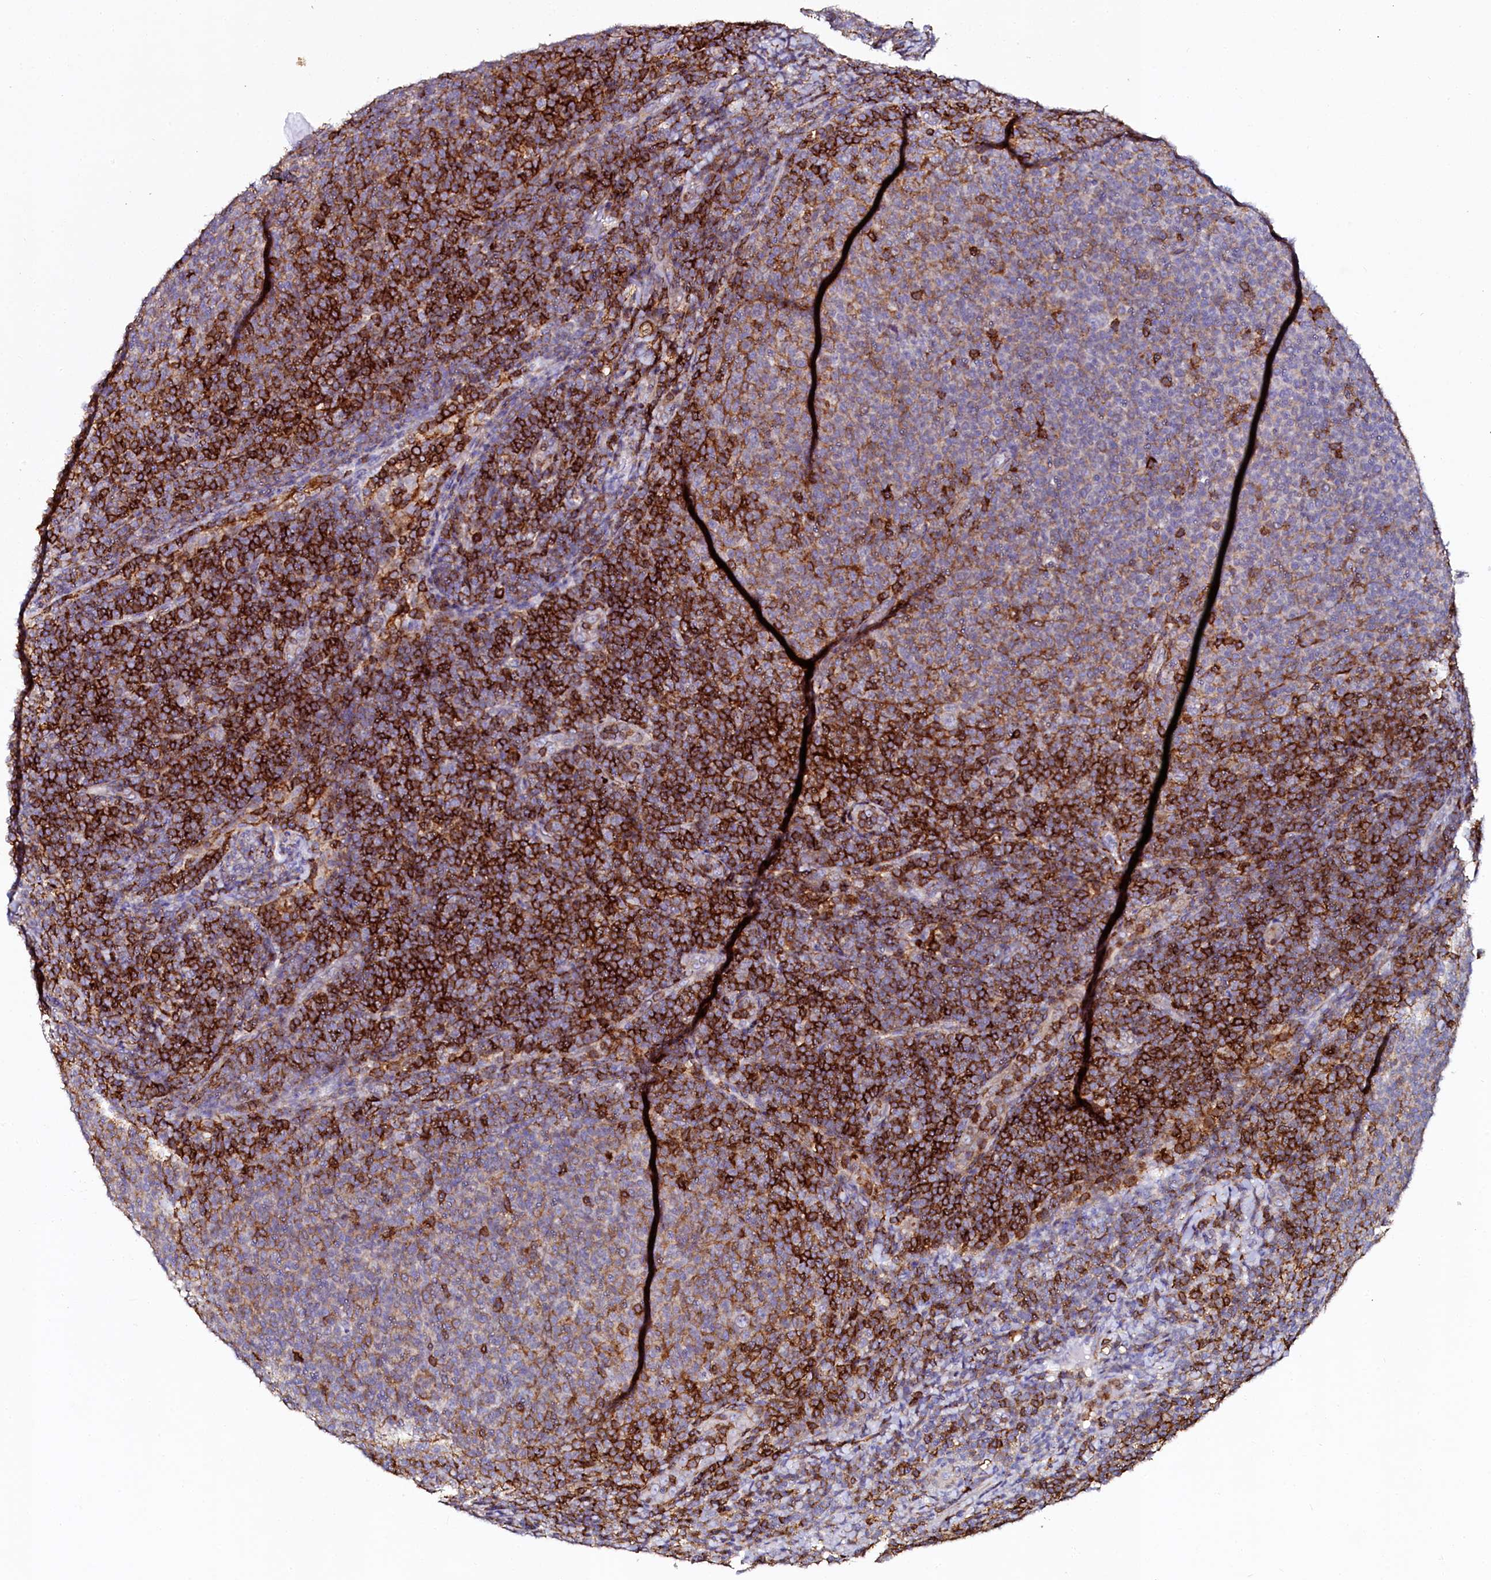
{"staining": {"intensity": "strong", "quantity": "25%-75%", "location": "cytoplasmic/membranous"}, "tissue": "lymphoma", "cell_type": "Tumor cells", "image_type": "cancer", "snomed": [{"axis": "morphology", "description": "Malignant lymphoma, non-Hodgkin's type, Low grade"}, {"axis": "topography", "description": "Lymph node"}], "caption": "A micrograph of human low-grade malignant lymphoma, non-Hodgkin's type stained for a protein shows strong cytoplasmic/membranous brown staining in tumor cells.", "gene": "AAAS", "patient": {"sex": "male", "age": 66}}